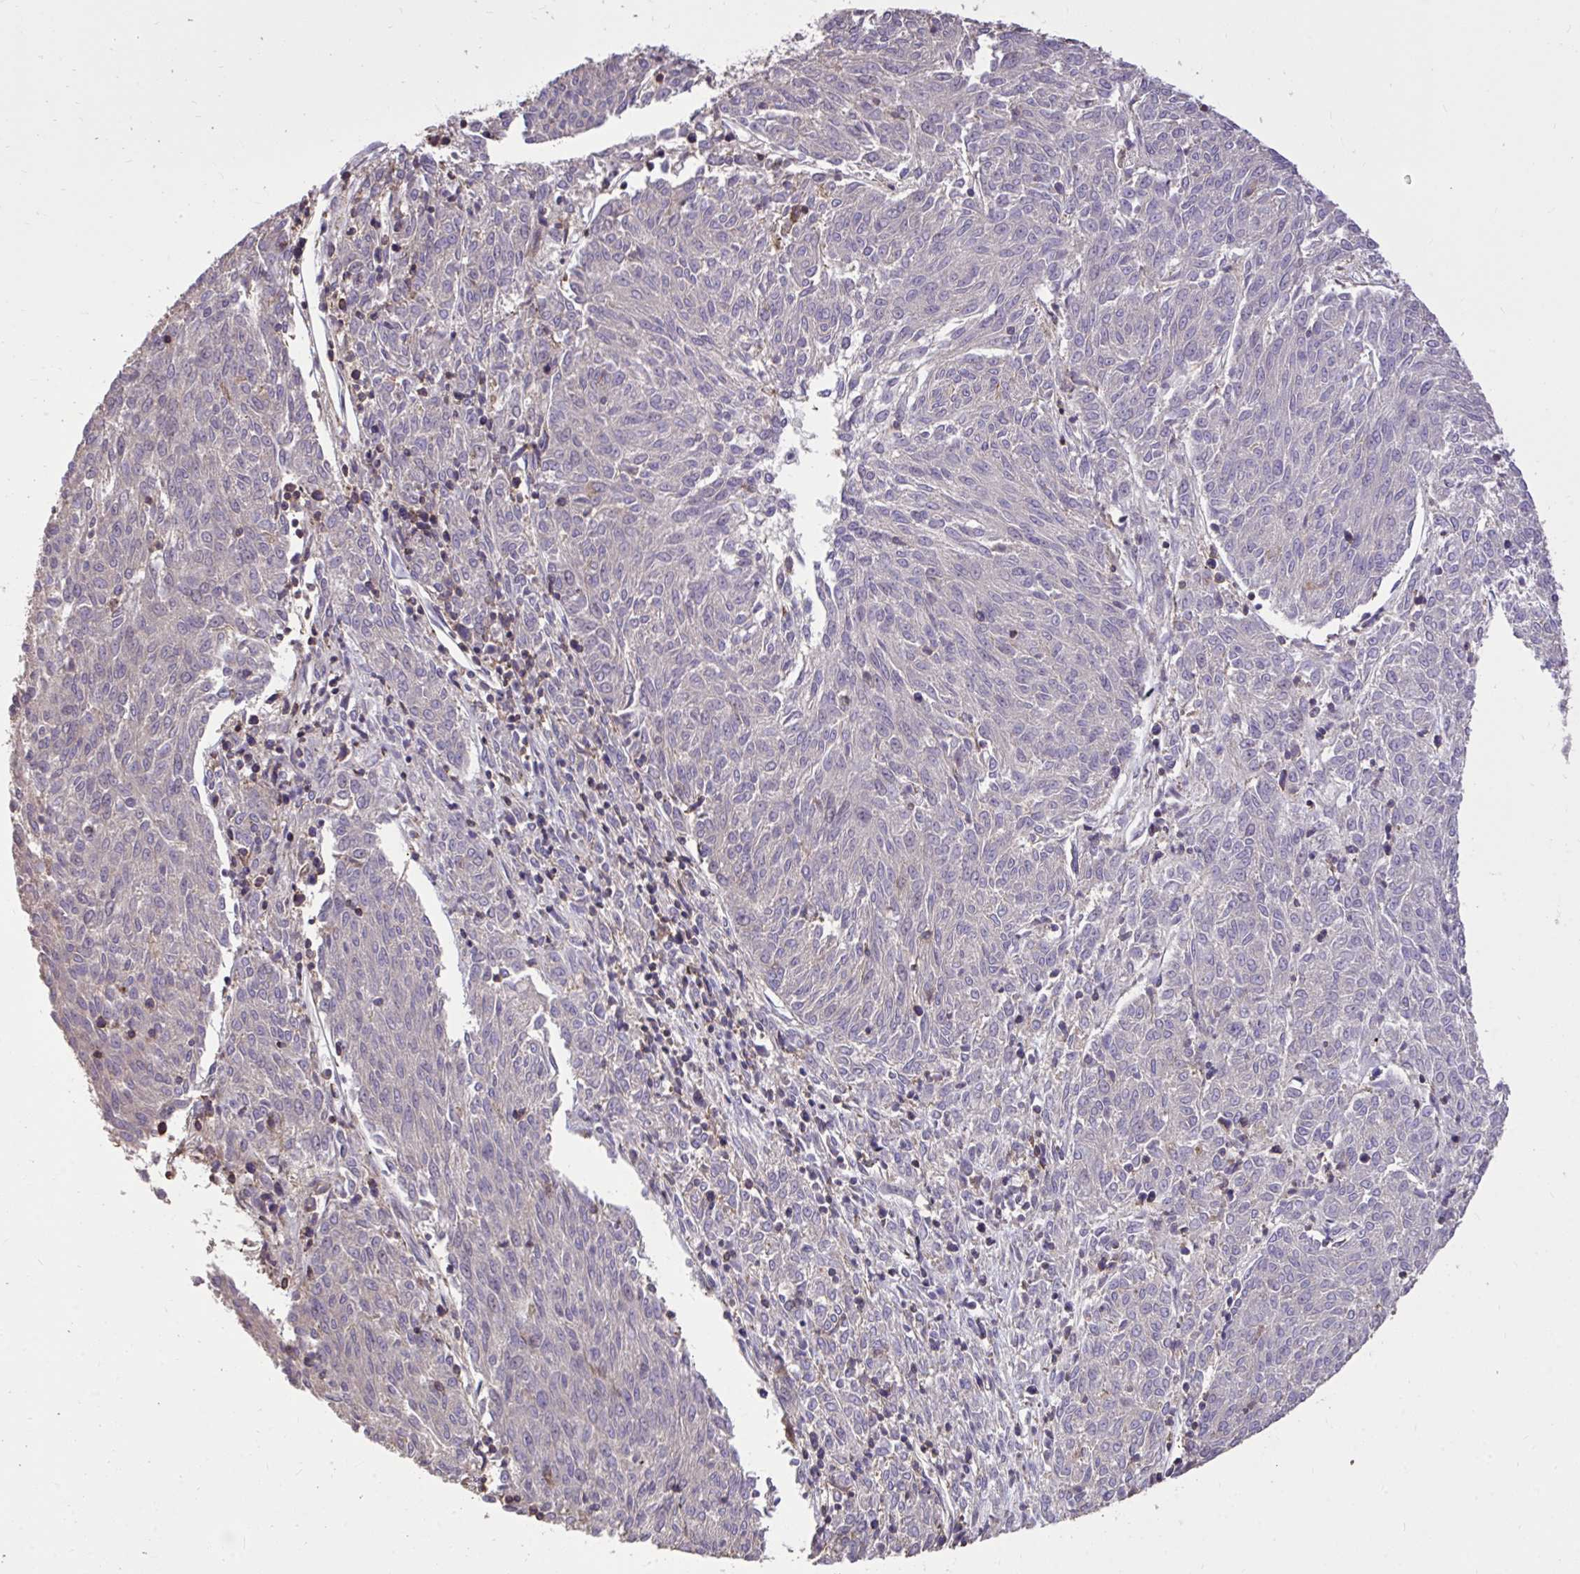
{"staining": {"intensity": "negative", "quantity": "none", "location": "none"}, "tissue": "melanoma", "cell_type": "Tumor cells", "image_type": "cancer", "snomed": [{"axis": "morphology", "description": "Malignant melanoma, NOS"}, {"axis": "topography", "description": "Skin"}], "caption": "The photomicrograph demonstrates no staining of tumor cells in malignant melanoma.", "gene": "IGFL2", "patient": {"sex": "female", "age": 72}}